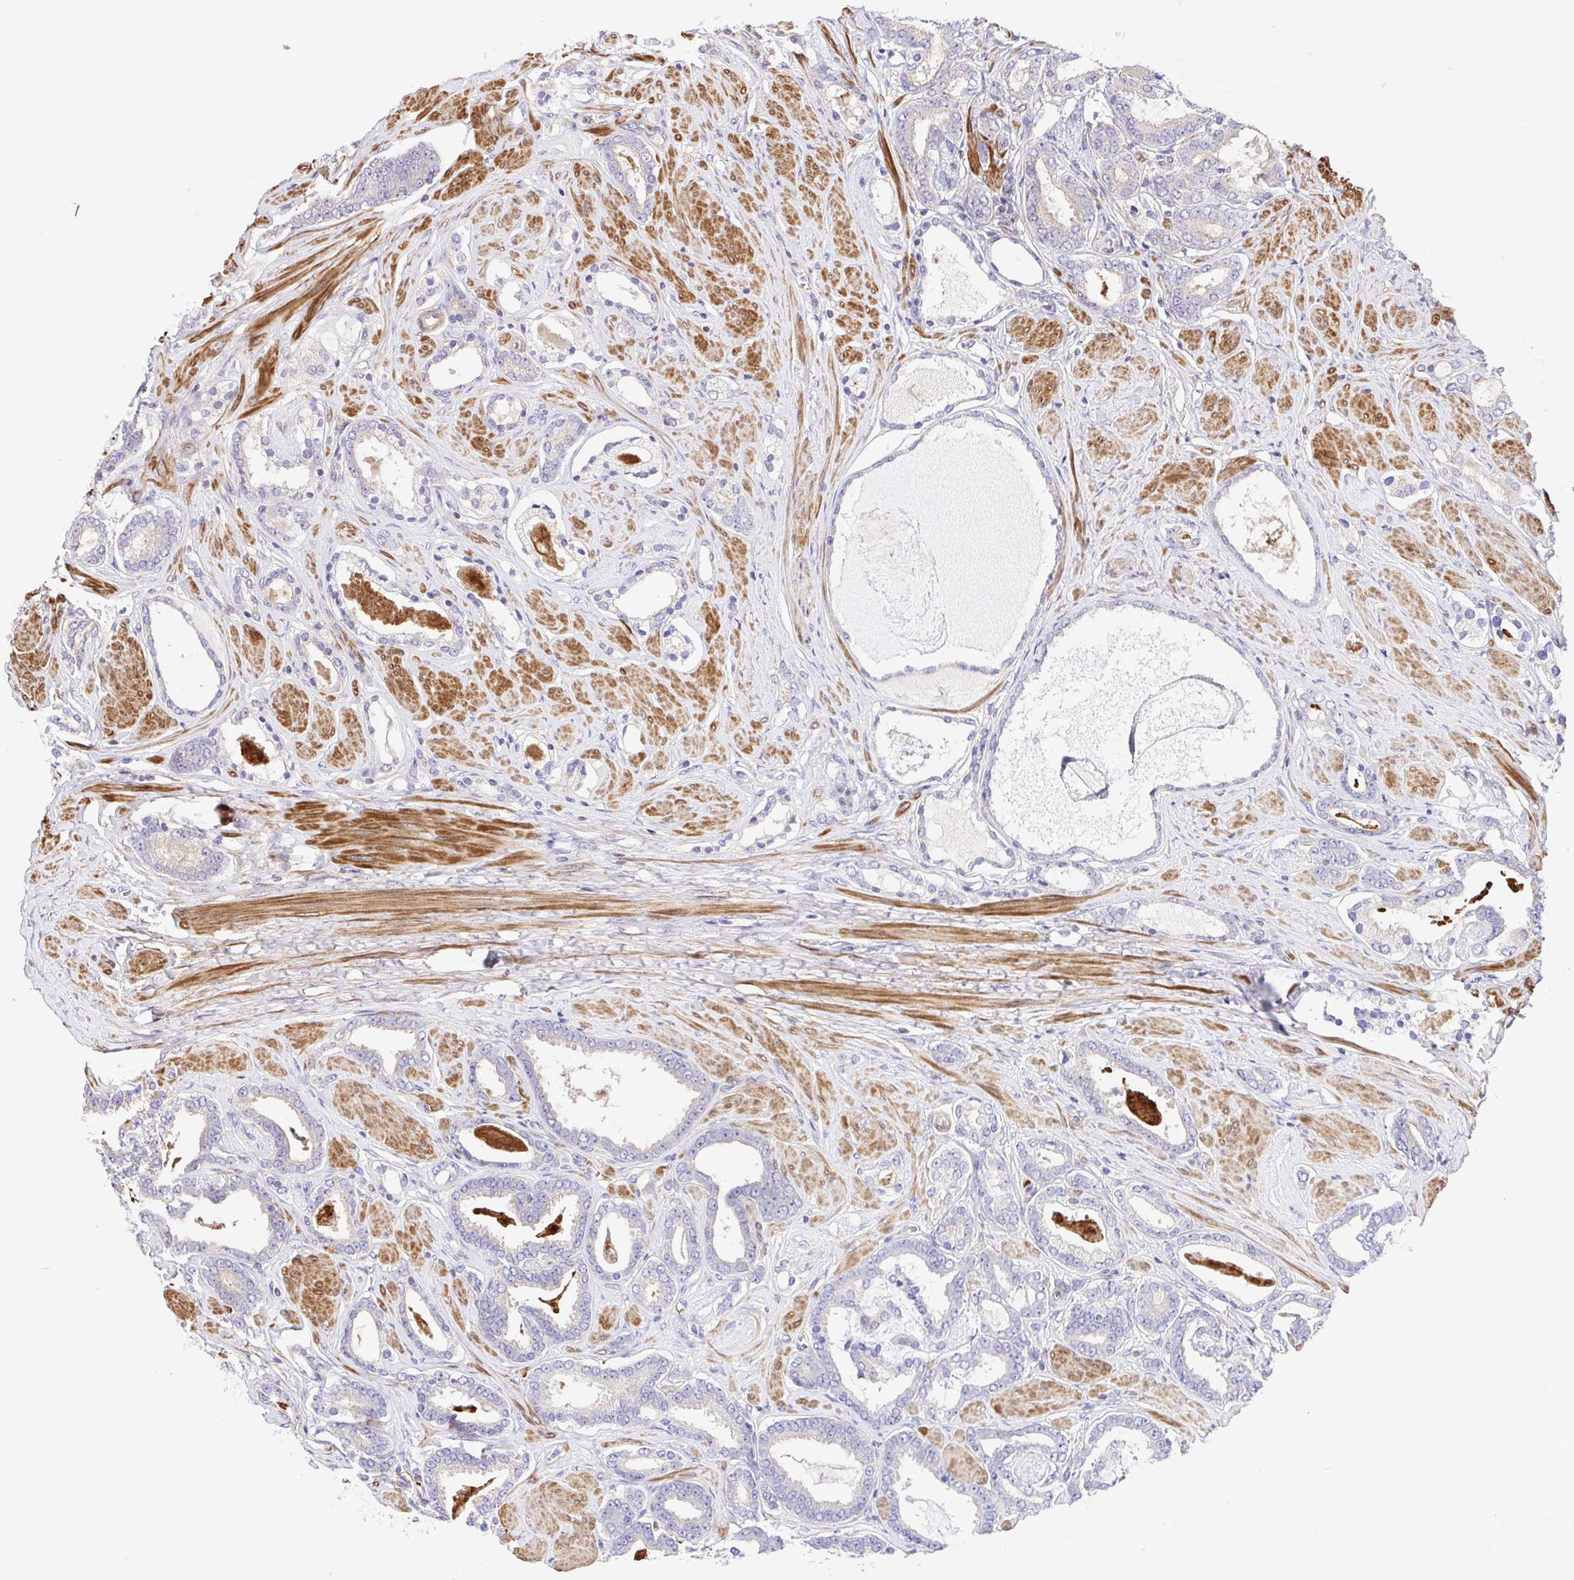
{"staining": {"intensity": "negative", "quantity": "none", "location": "none"}, "tissue": "prostate cancer", "cell_type": "Tumor cells", "image_type": "cancer", "snomed": [{"axis": "morphology", "description": "Adenocarcinoma, High grade"}, {"axis": "topography", "description": "Prostate"}], "caption": "Tumor cells are negative for protein expression in human prostate adenocarcinoma (high-grade).", "gene": "IDE", "patient": {"sex": "male", "age": 63}}